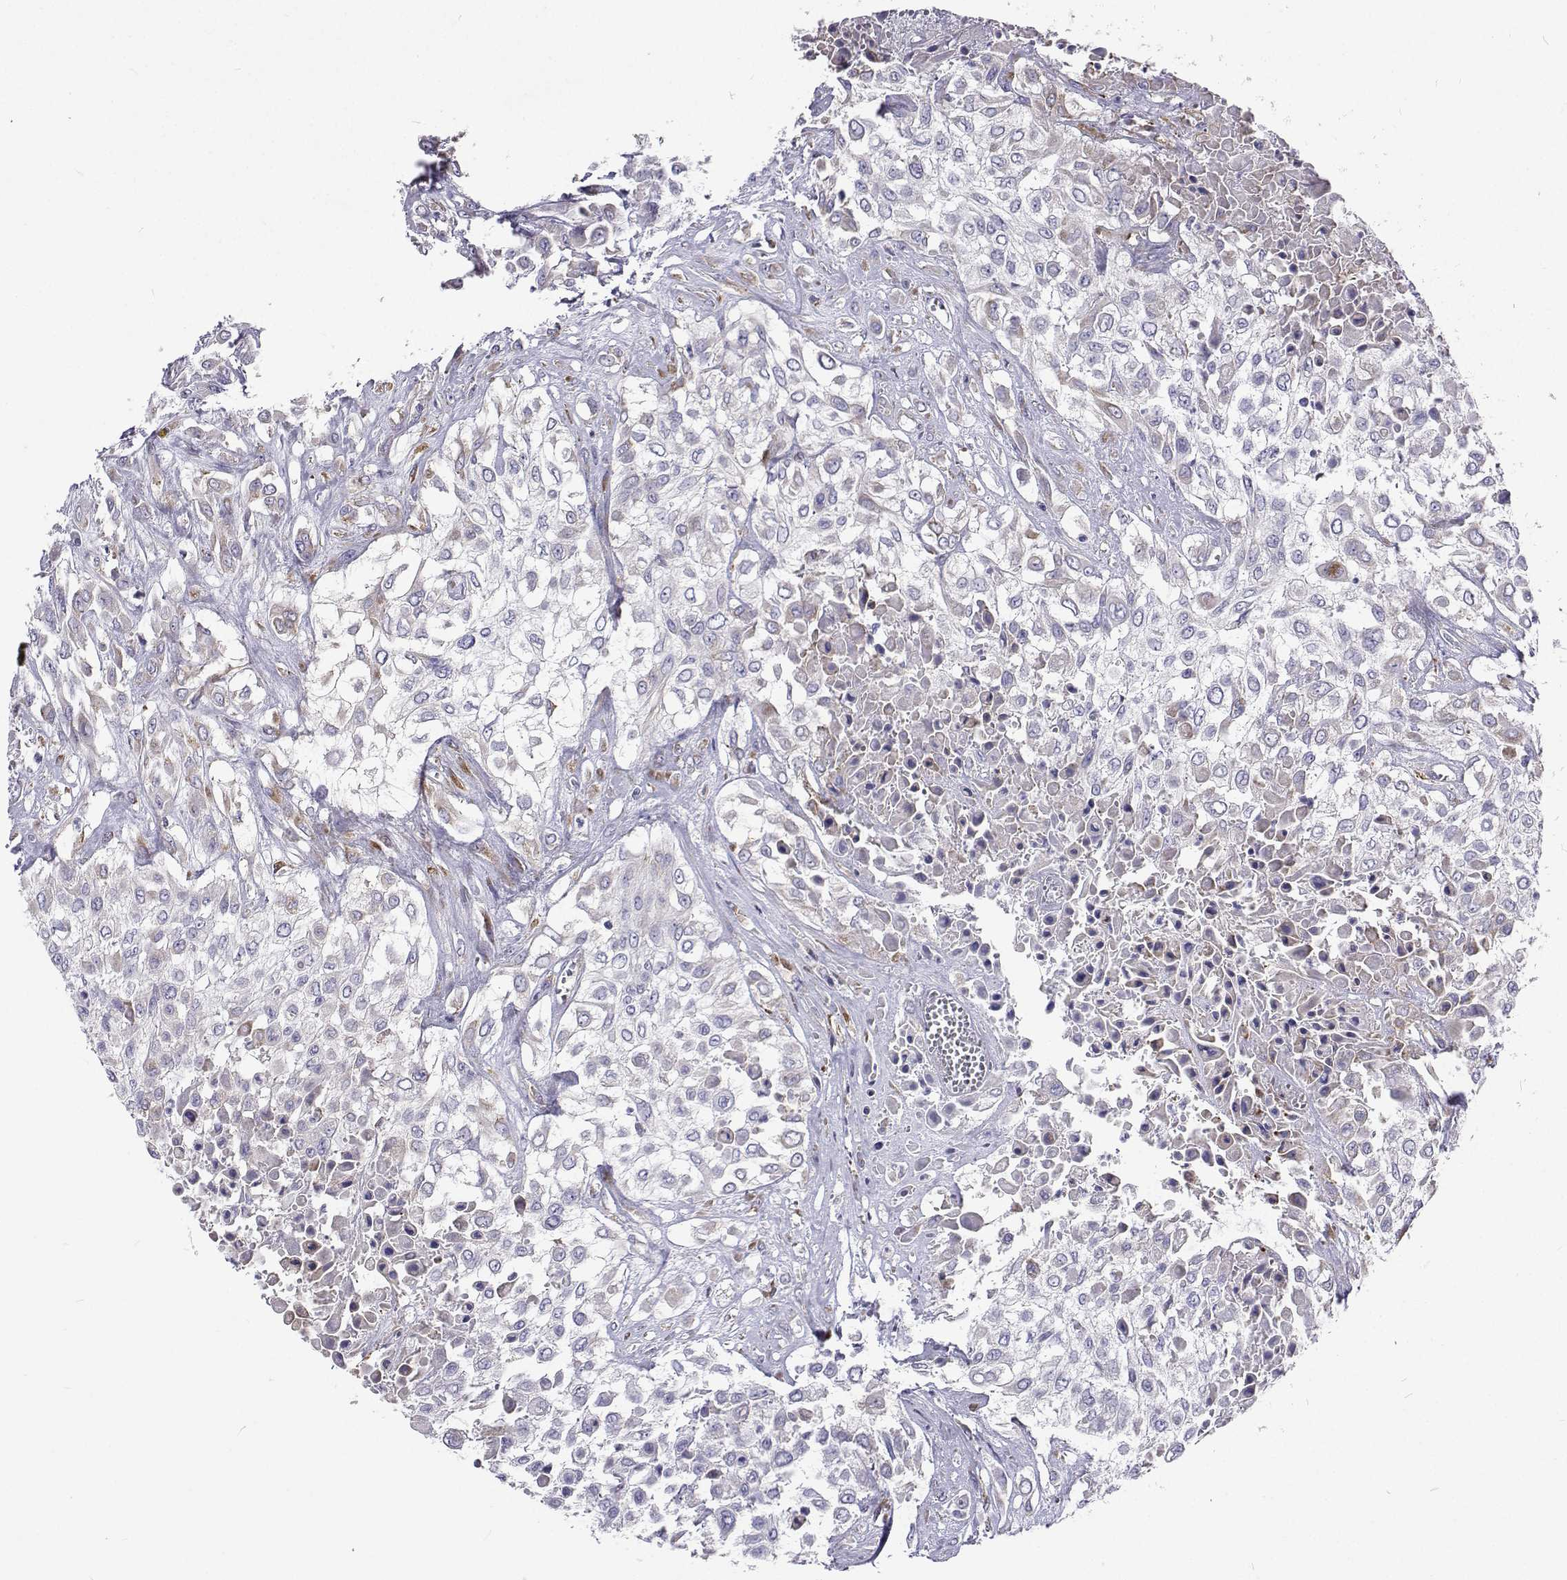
{"staining": {"intensity": "weak", "quantity": "<25%", "location": "cytoplasmic/membranous"}, "tissue": "urothelial cancer", "cell_type": "Tumor cells", "image_type": "cancer", "snomed": [{"axis": "morphology", "description": "Urothelial carcinoma, High grade"}, {"axis": "topography", "description": "Urinary bladder"}], "caption": "Immunohistochemistry (IHC) histopathology image of neoplastic tissue: high-grade urothelial carcinoma stained with DAB (3,3'-diaminobenzidine) reveals no significant protein expression in tumor cells.", "gene": "LHFPL7", "patient": {"sex": "male", "age": 57}}